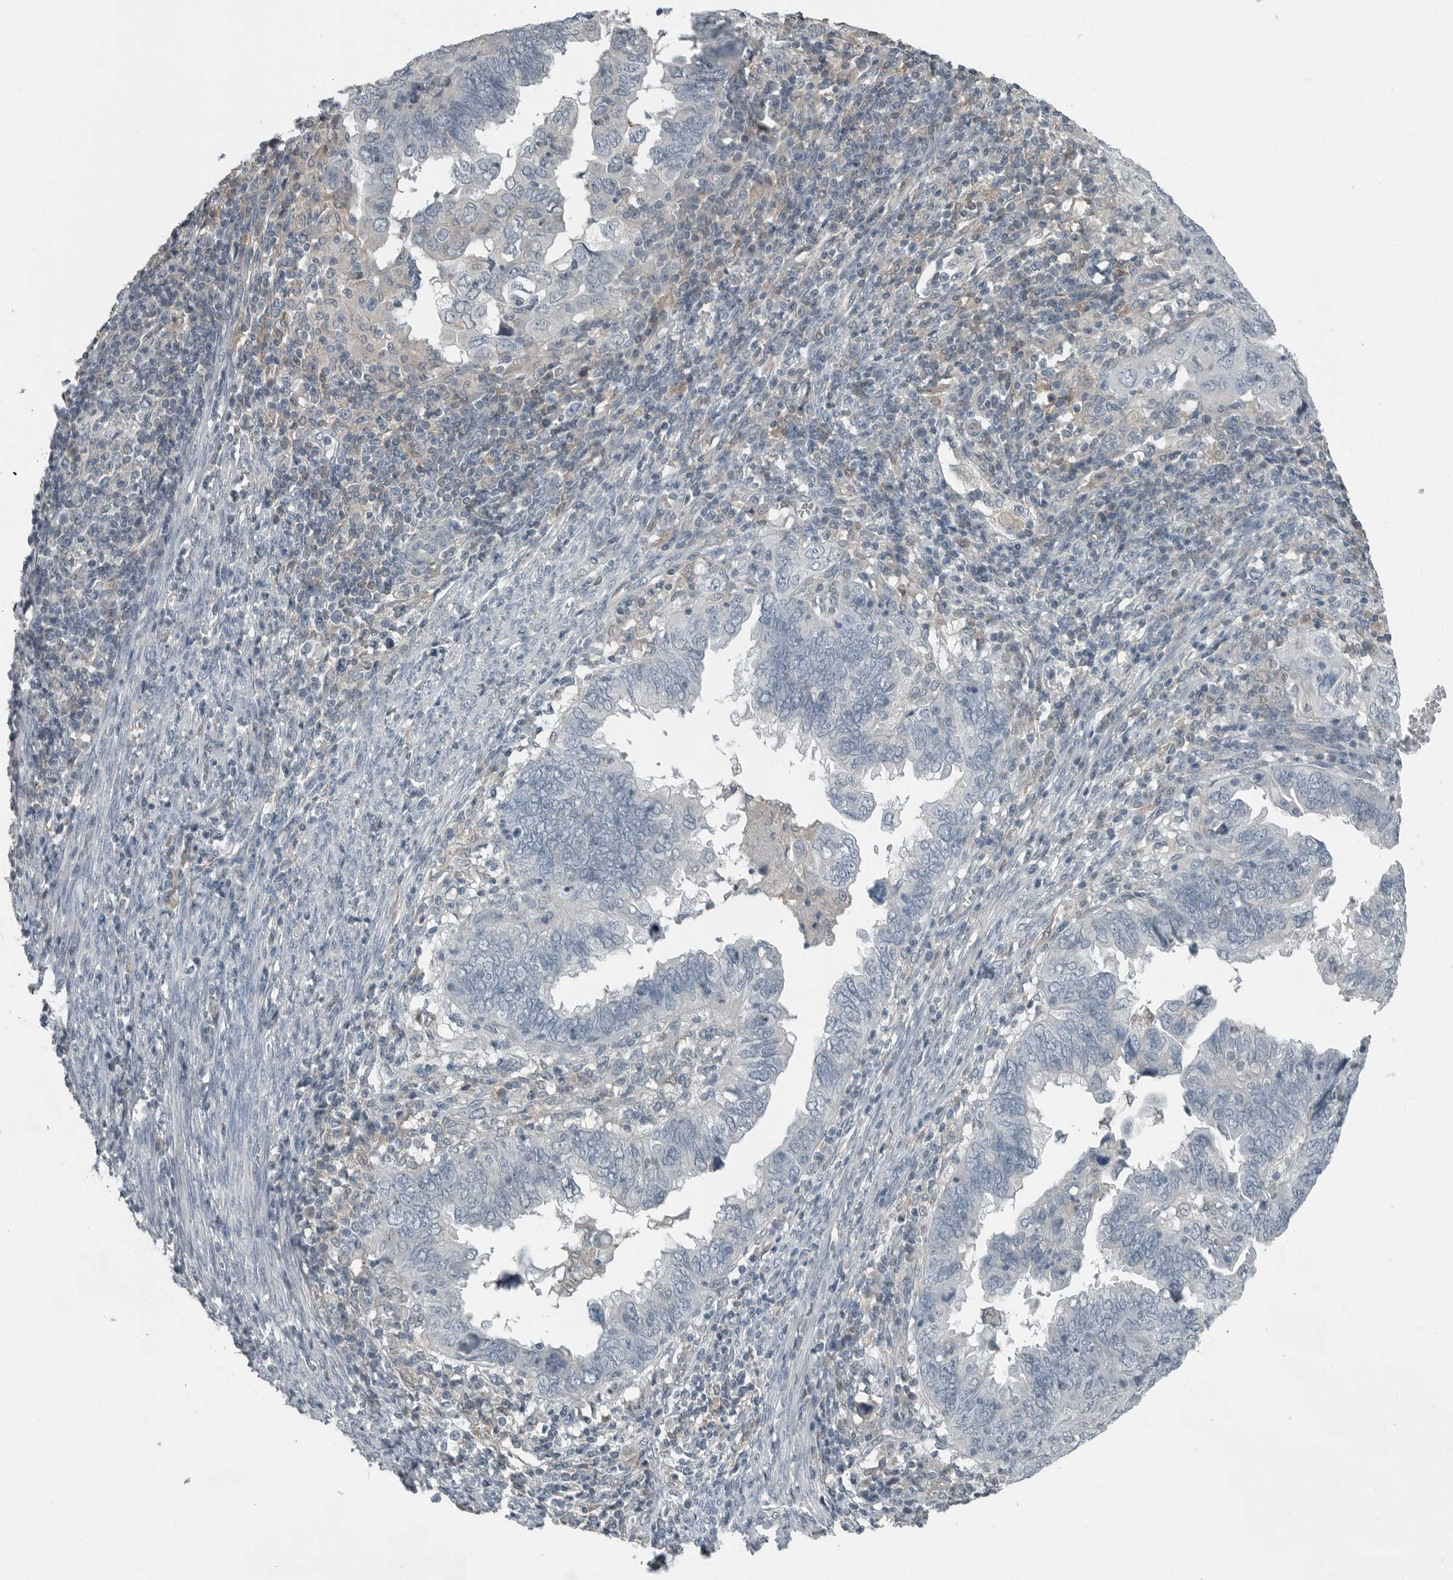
{"staining": {"intensity": "negative", "quantity": "none", "location": "none"}, "tissue": "endometrial cancer", "cell_type": "Tumor cells", "image_type": "cancer", "snomed": [{"axis": "morphology", "description": "Adenocarcinoma, NOS"}, {"axis": "topography", "description": "Uterus"}], "caption": "Tumor cells are negative for brown protein staining in endometrial cancer. (Stains: DAB immunohistochemistry (IHC) with hematoxylin counter stain, Microscopy: brightfield microscopy at high magnification).", "gene": "KYAT1", "patient": {"sex": "female", "age": 77}}